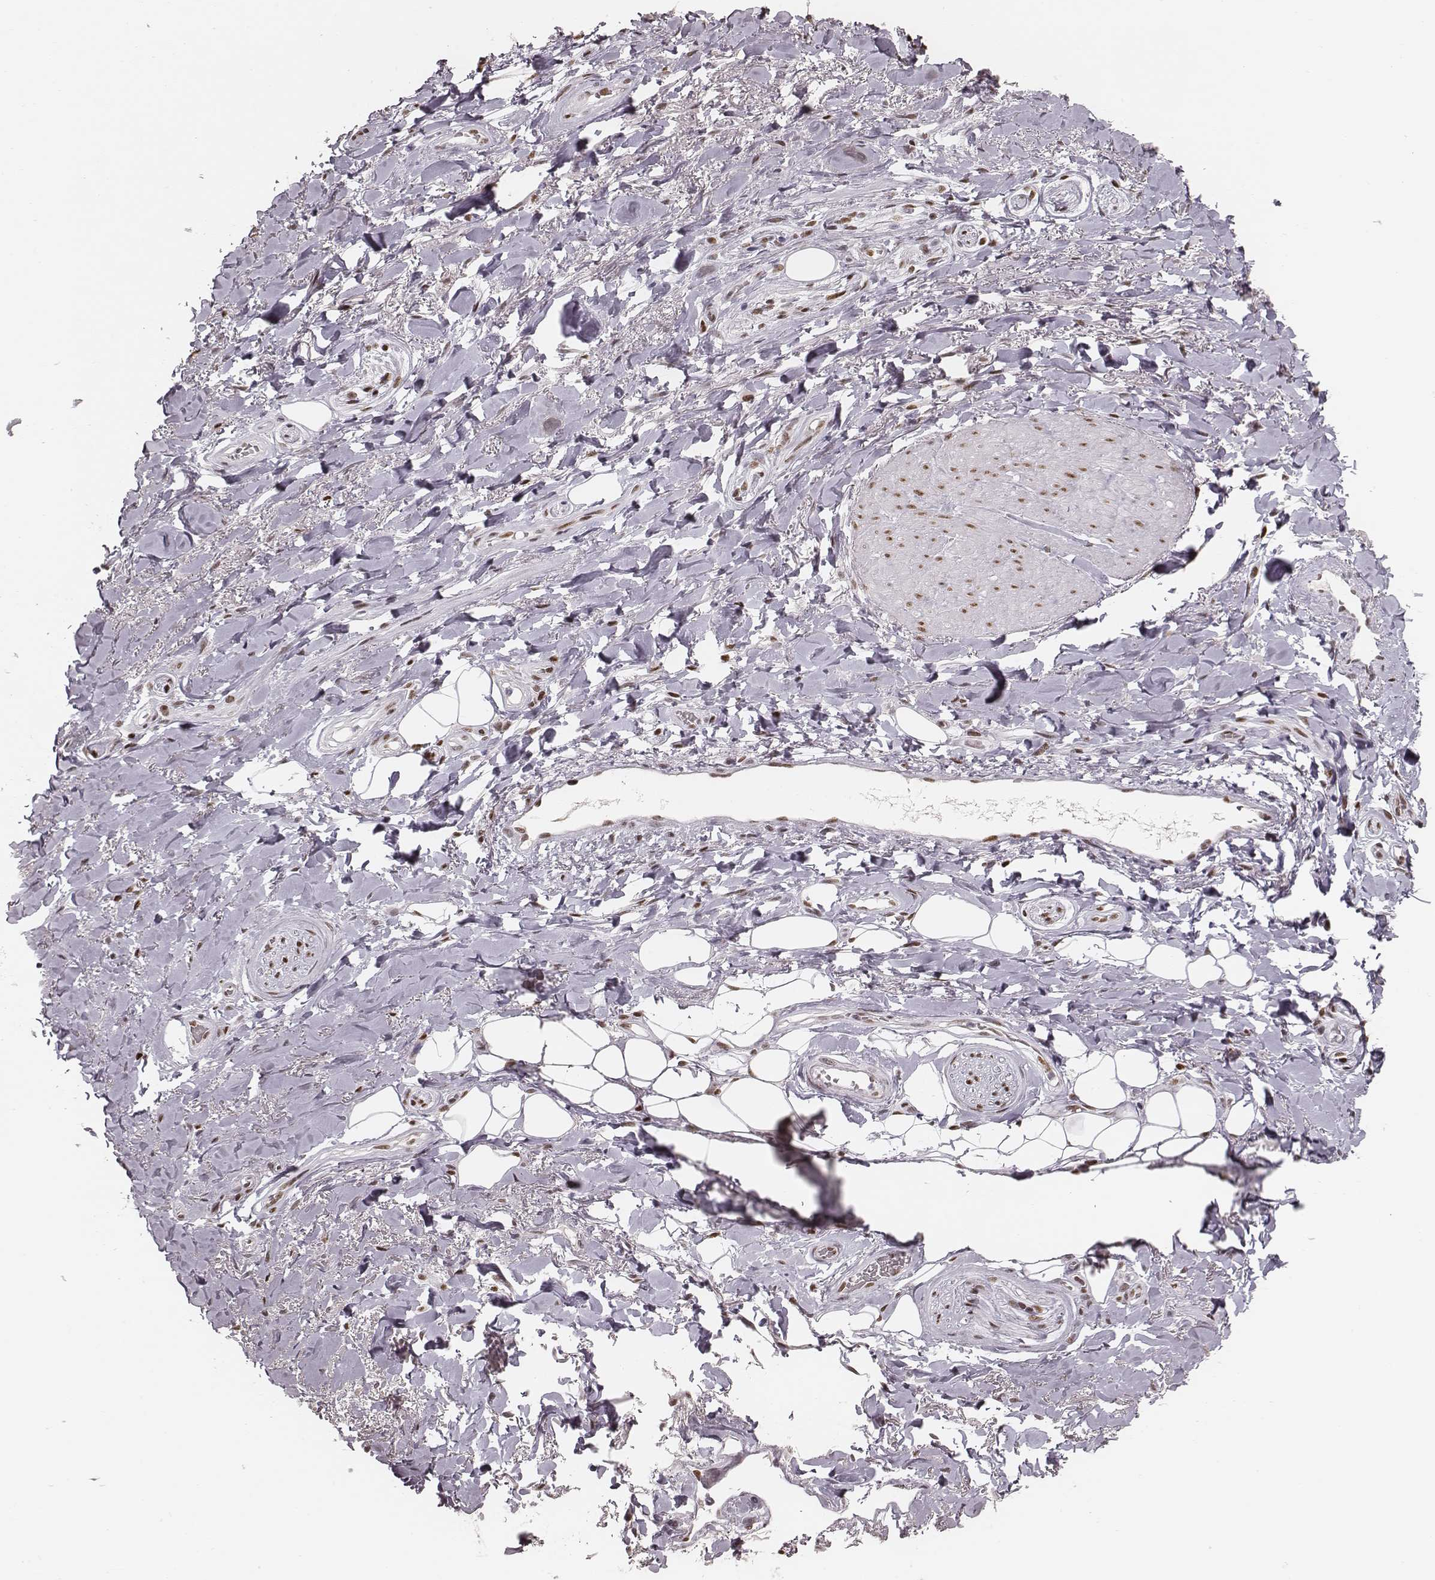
{"staining": {"intensity": "strong", "quantity": ">75%", "location": "nuclear"}, "tissue": "adipose tissue", "cell_type": "Adipocytes", "image_type": "normal", "snomed": [{"axis": "morphology", "description": "Normal tissue, NOS"}, {"axis": "topography", "description": "Anal"}, {"axis": "topography", "description": "Peripheral nerve tissue"}], "caption": "IHC (DAB (3,3'-diaminobenzidine)) staining of unremarkable human adipose tissue reveals strong nuclear protein positivity in approximately >75% of adipocytes.", "gene": "PARP1", "patient": {"sex": "male", "age": 53}}